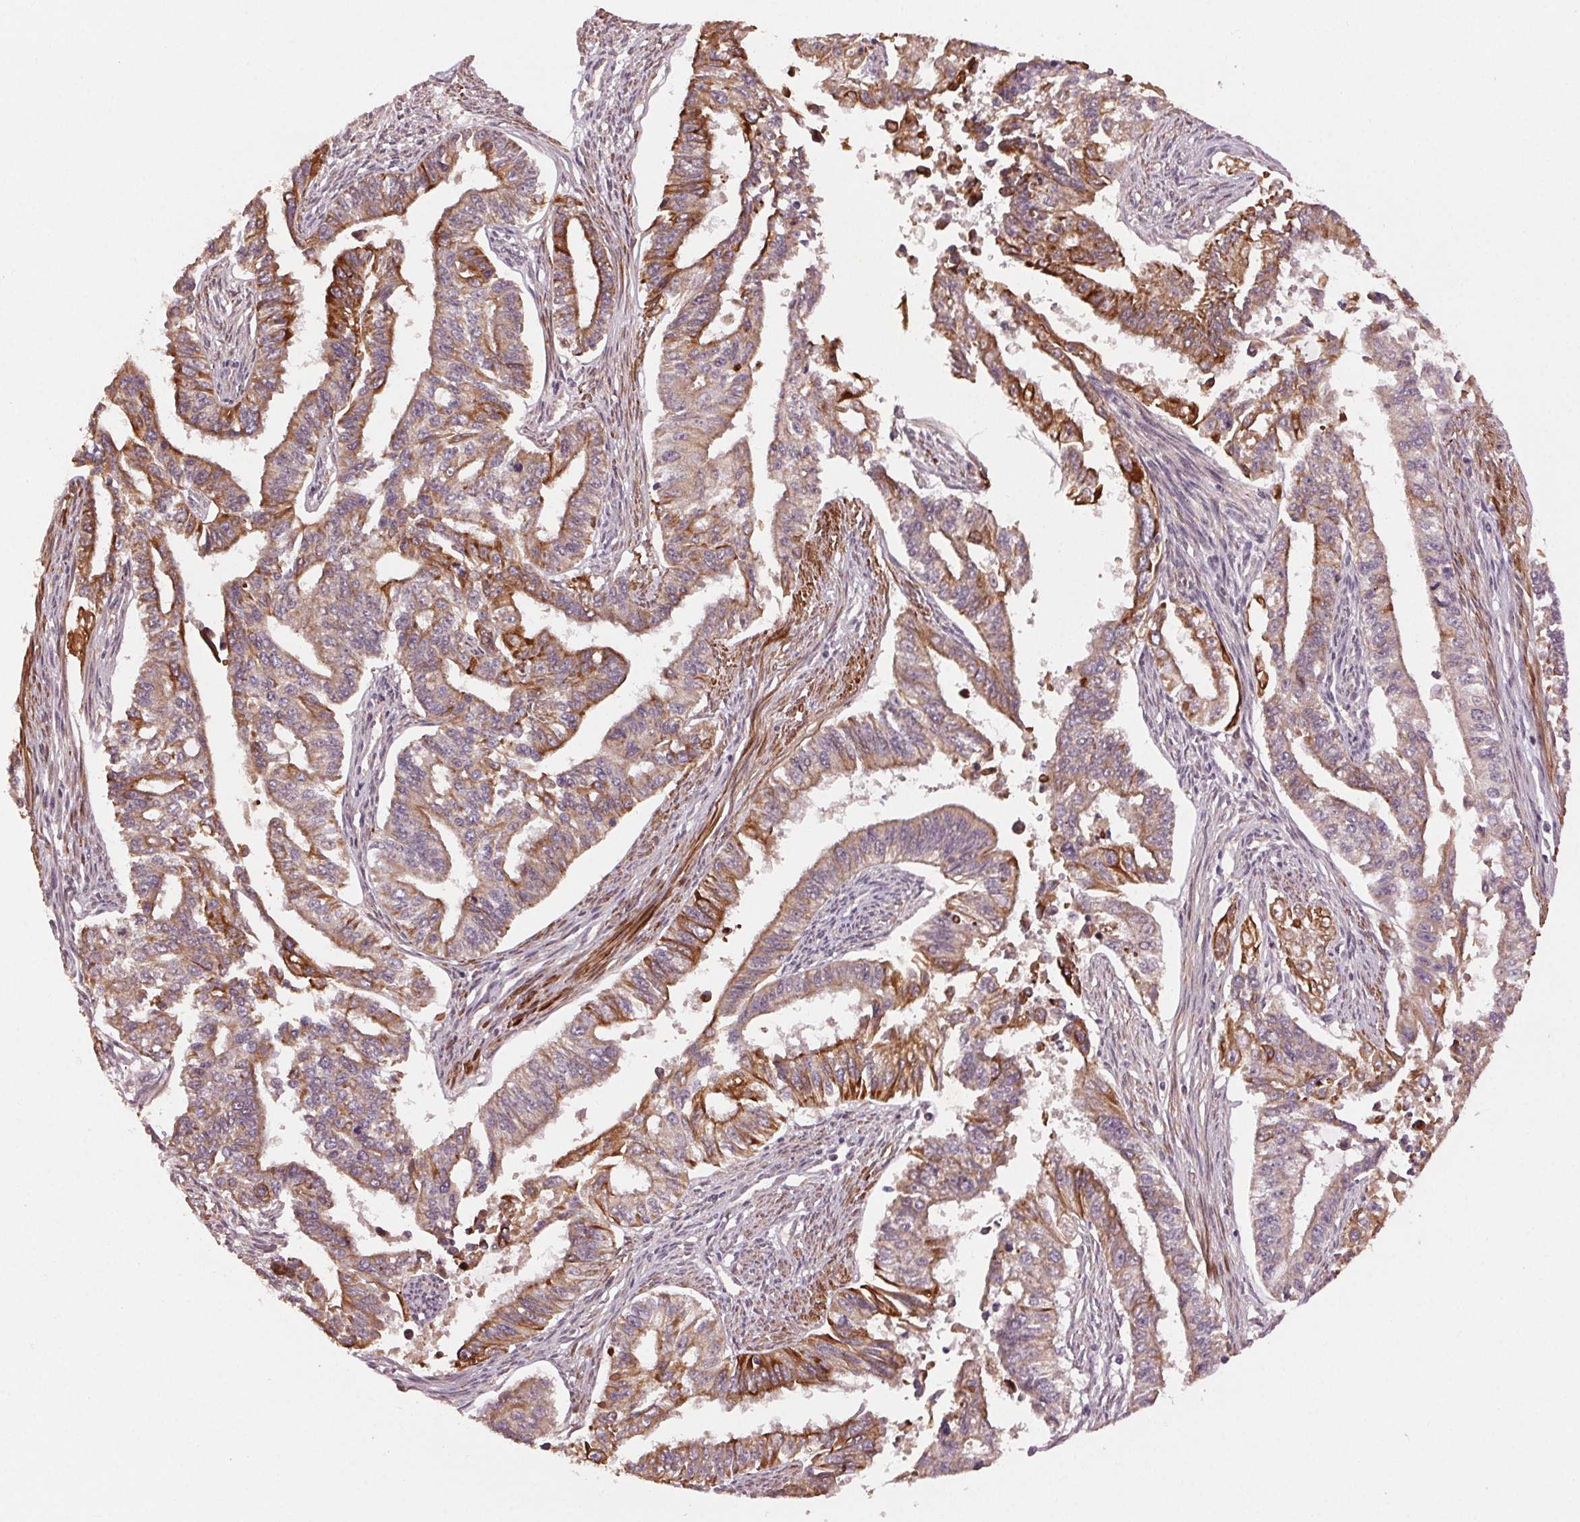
{"staining": {"intensity": "moderate", "quantity": "25%-75%", "location": "cytoplasmic/membranous"}, "tissue": "endometrial cancer", "cell_type": "Tumor cells", "image_type": "cancer", "snomed": [{"axis": "morphology", "description": "Adenocarcinoma, NOS"}, {"axis": "topography", "description": "Uterus"}], "caption": "DAB (3,3'-diaminobenzidine) immunohistochemical staining of endometrial cancer (adenocarcinoma) demonstrates moderate cytoplasmic/membranous protein staining in about 25%-75% of tumor cells.", "gene": "SMLR1", "patient": {"sex": "female", "age": 59}}